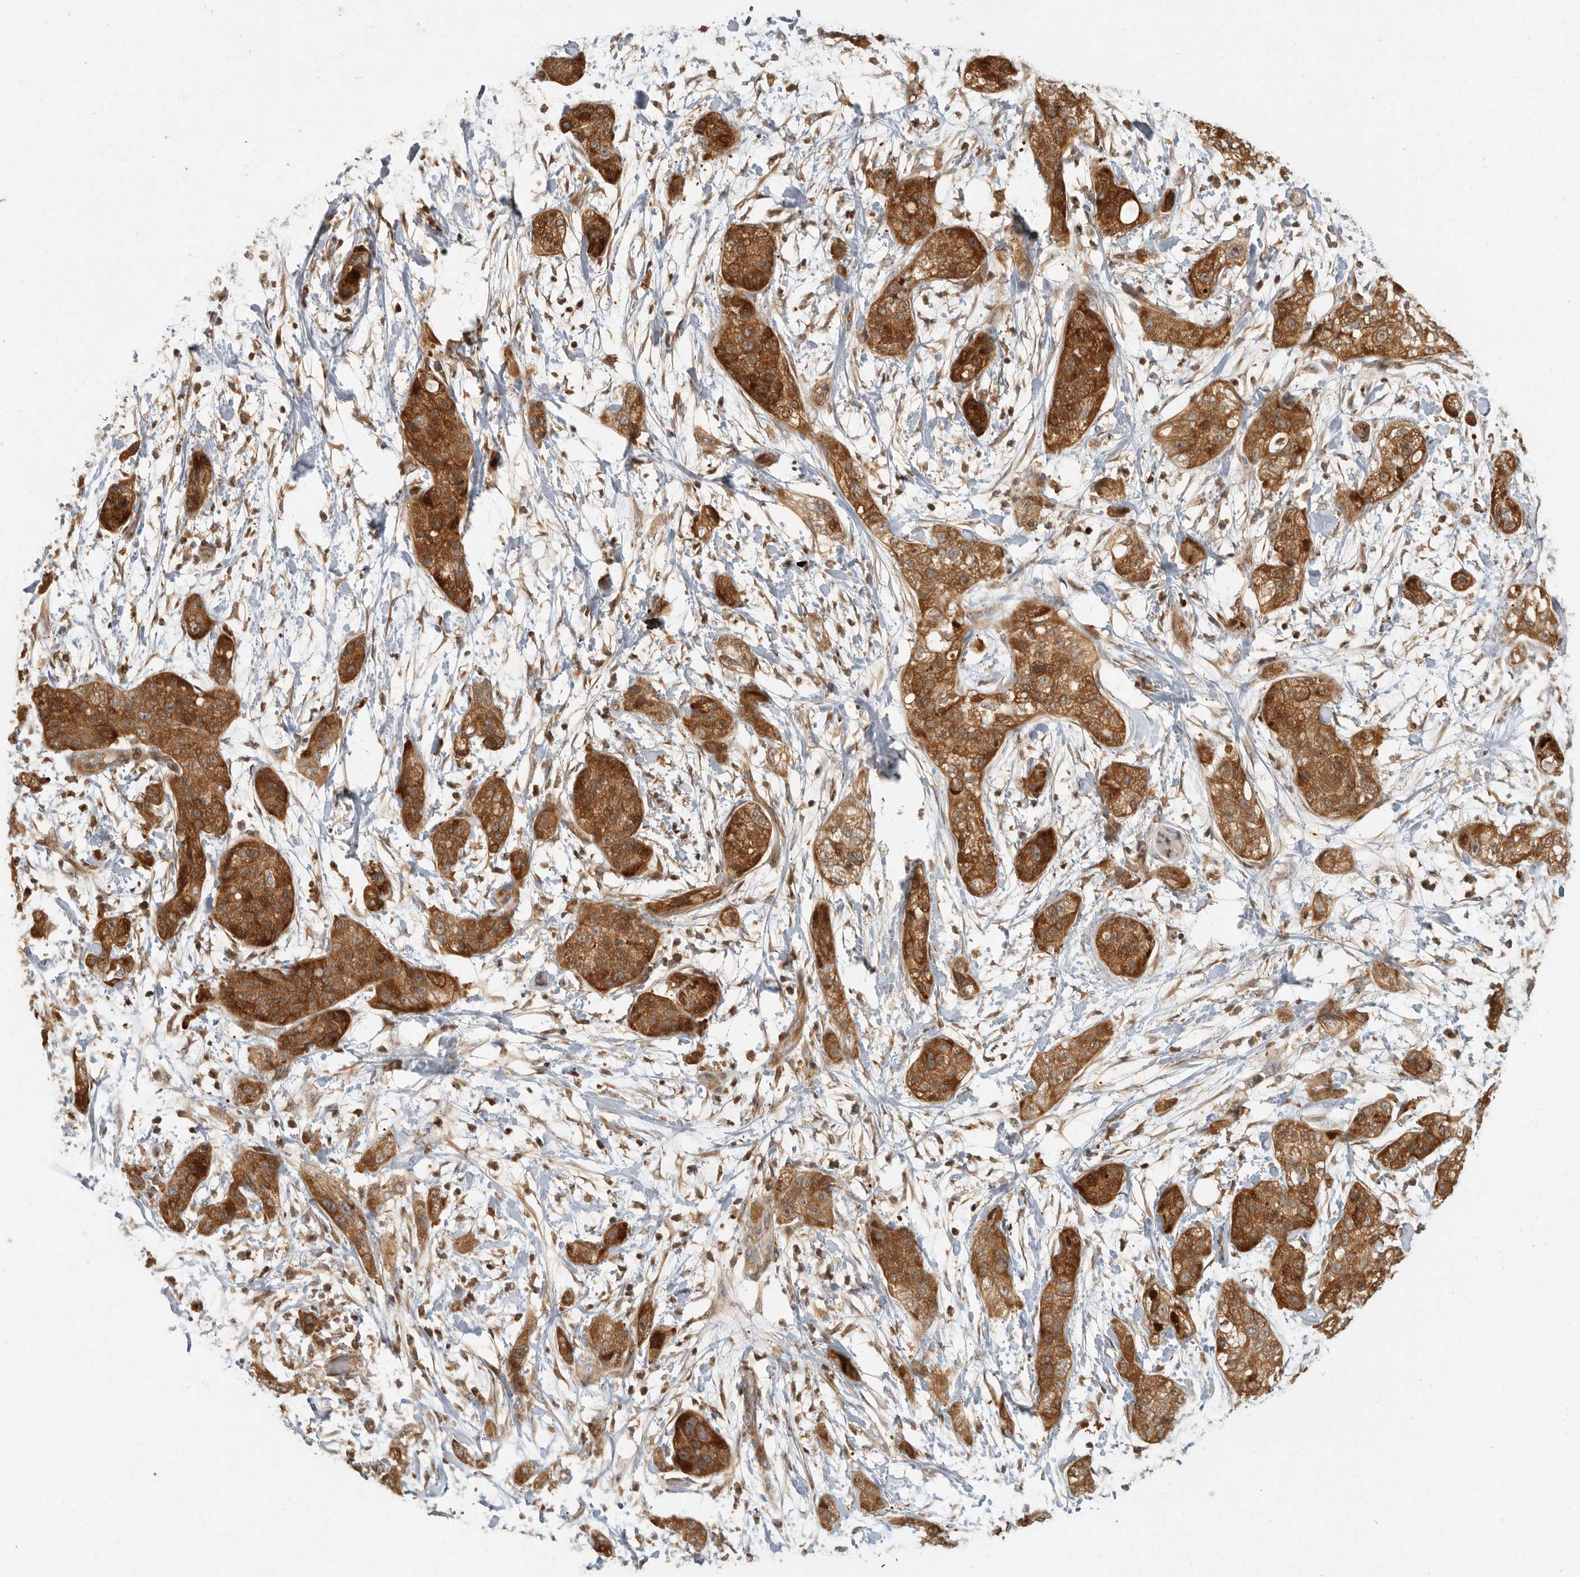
{"staining": {"intensity": "moderate", "quantity": ">75%", "location": "cytoplasmic/membranous,nuclear"}, "tissue": "pancreatic cancer", "cell_type": "Tumor cells", "image_type": "cancer", "snomed": [{"axis": "morphology", "description": "Adenocarcinoma, NOS"}, {"axis": "topography", "description": "Pancreas"}], "caption": "A brown stain labels moderate cytoplasmic/membranous and nuclear expression of a protein in human pancreatic adenocarcinoma tumor cells. (brown staining indicates protein expression, while blue staining denotes nuclei).", "gene": "SWT1", "patient": {"sex": "female", "age": 78}}